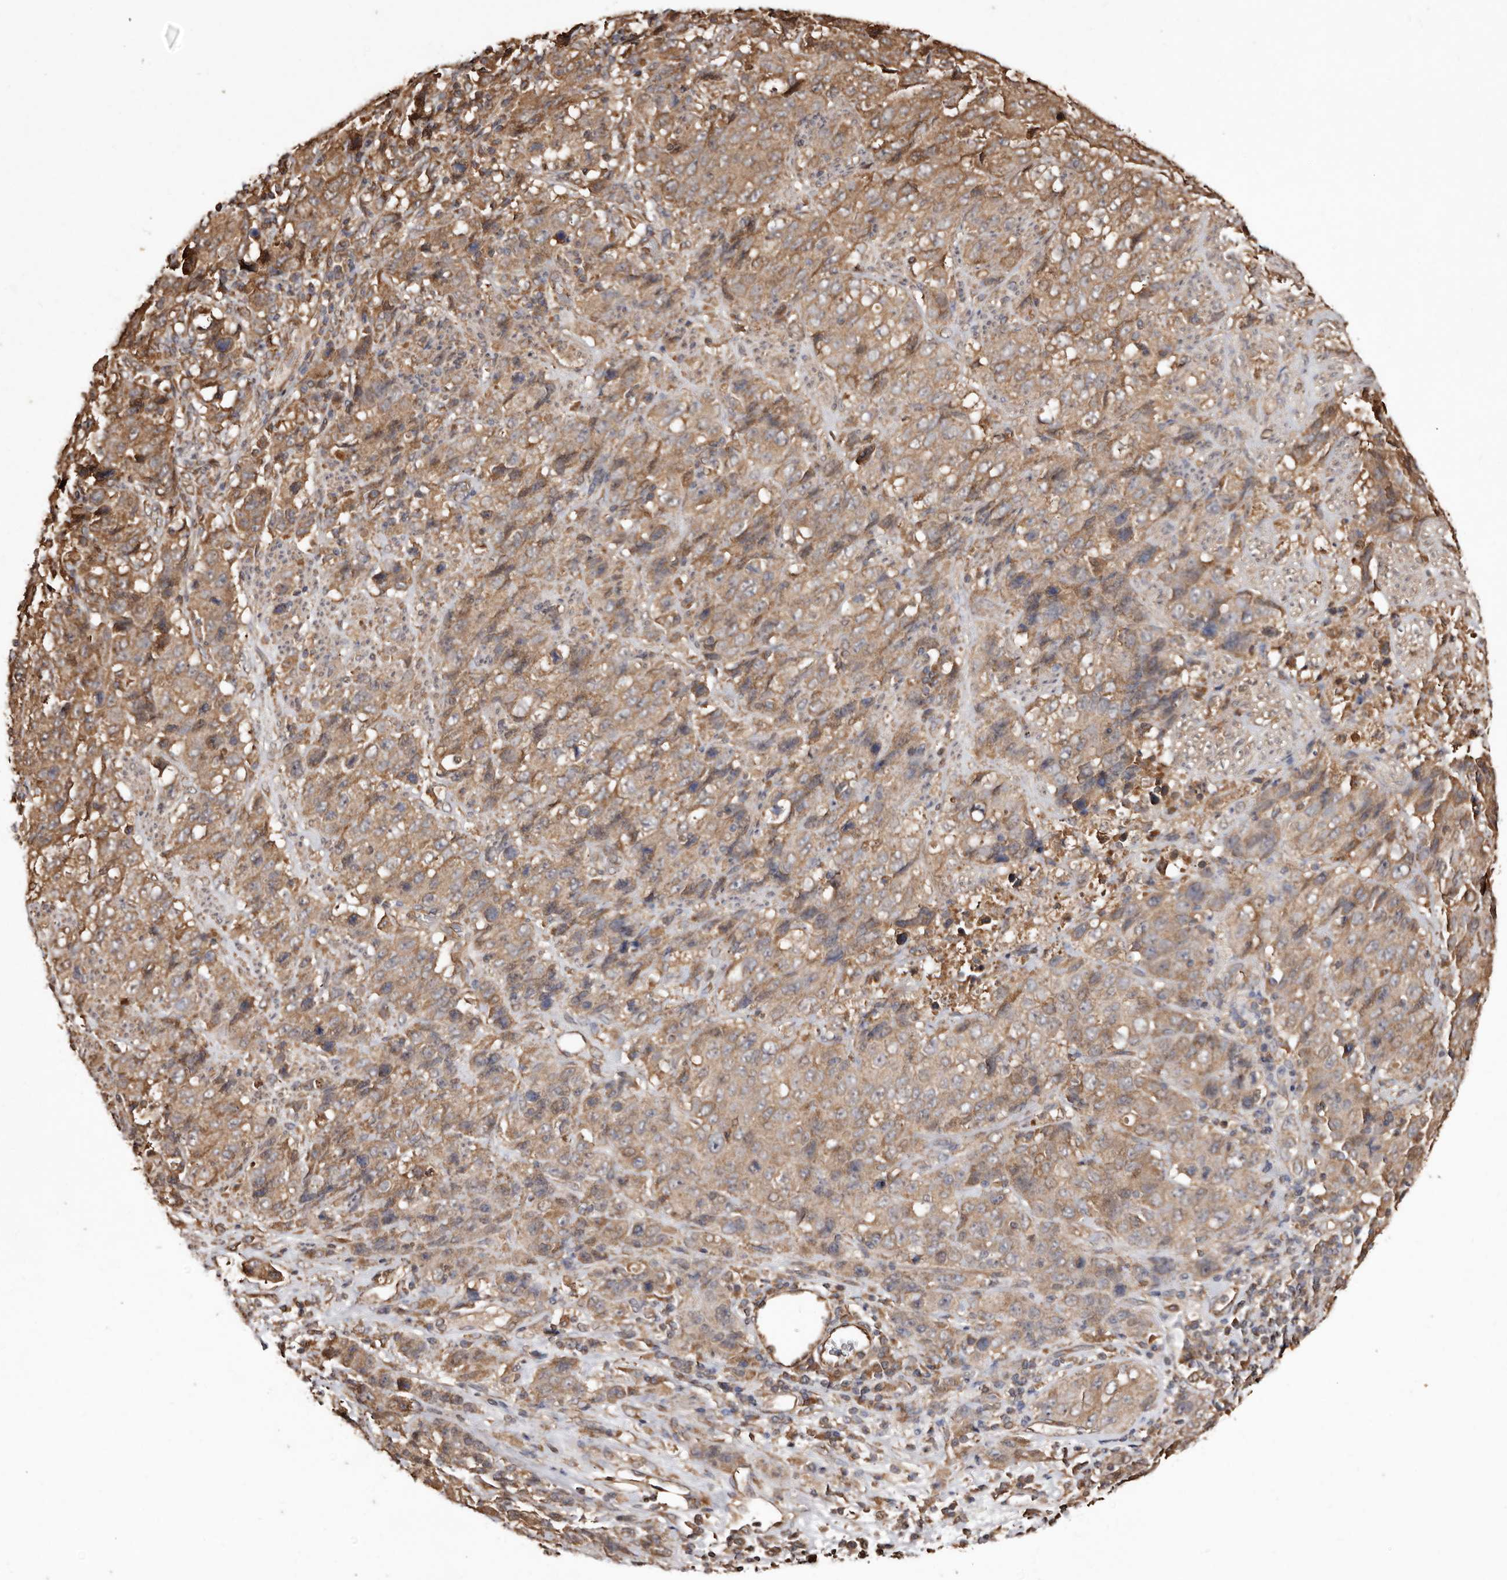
{"staining": {"intensity": "moderate", "quantity": ">75%", "location": "cytoplasmic/membranous"}, "tissue": "stomach cancer", "cell_type": "Tumor cells", "image_type": "cancer", "snomed": [{"axis": "morphology", "description": "Adenocarcinoma, NOS"}, {"axis": "topography", "description": "Stomach"}], "caption": "Brown immunohistochemical staining in stomach adenocarcinoma shows moderate cytoplasmic/membranous staining in approximately >75% of tumor cells. (DAB (3,3'-diaminobenzidine) IHC with brightfield microscopy, high magnification).", "gene": "MACC1", "patient": {"sex": "male", "age": 48}}